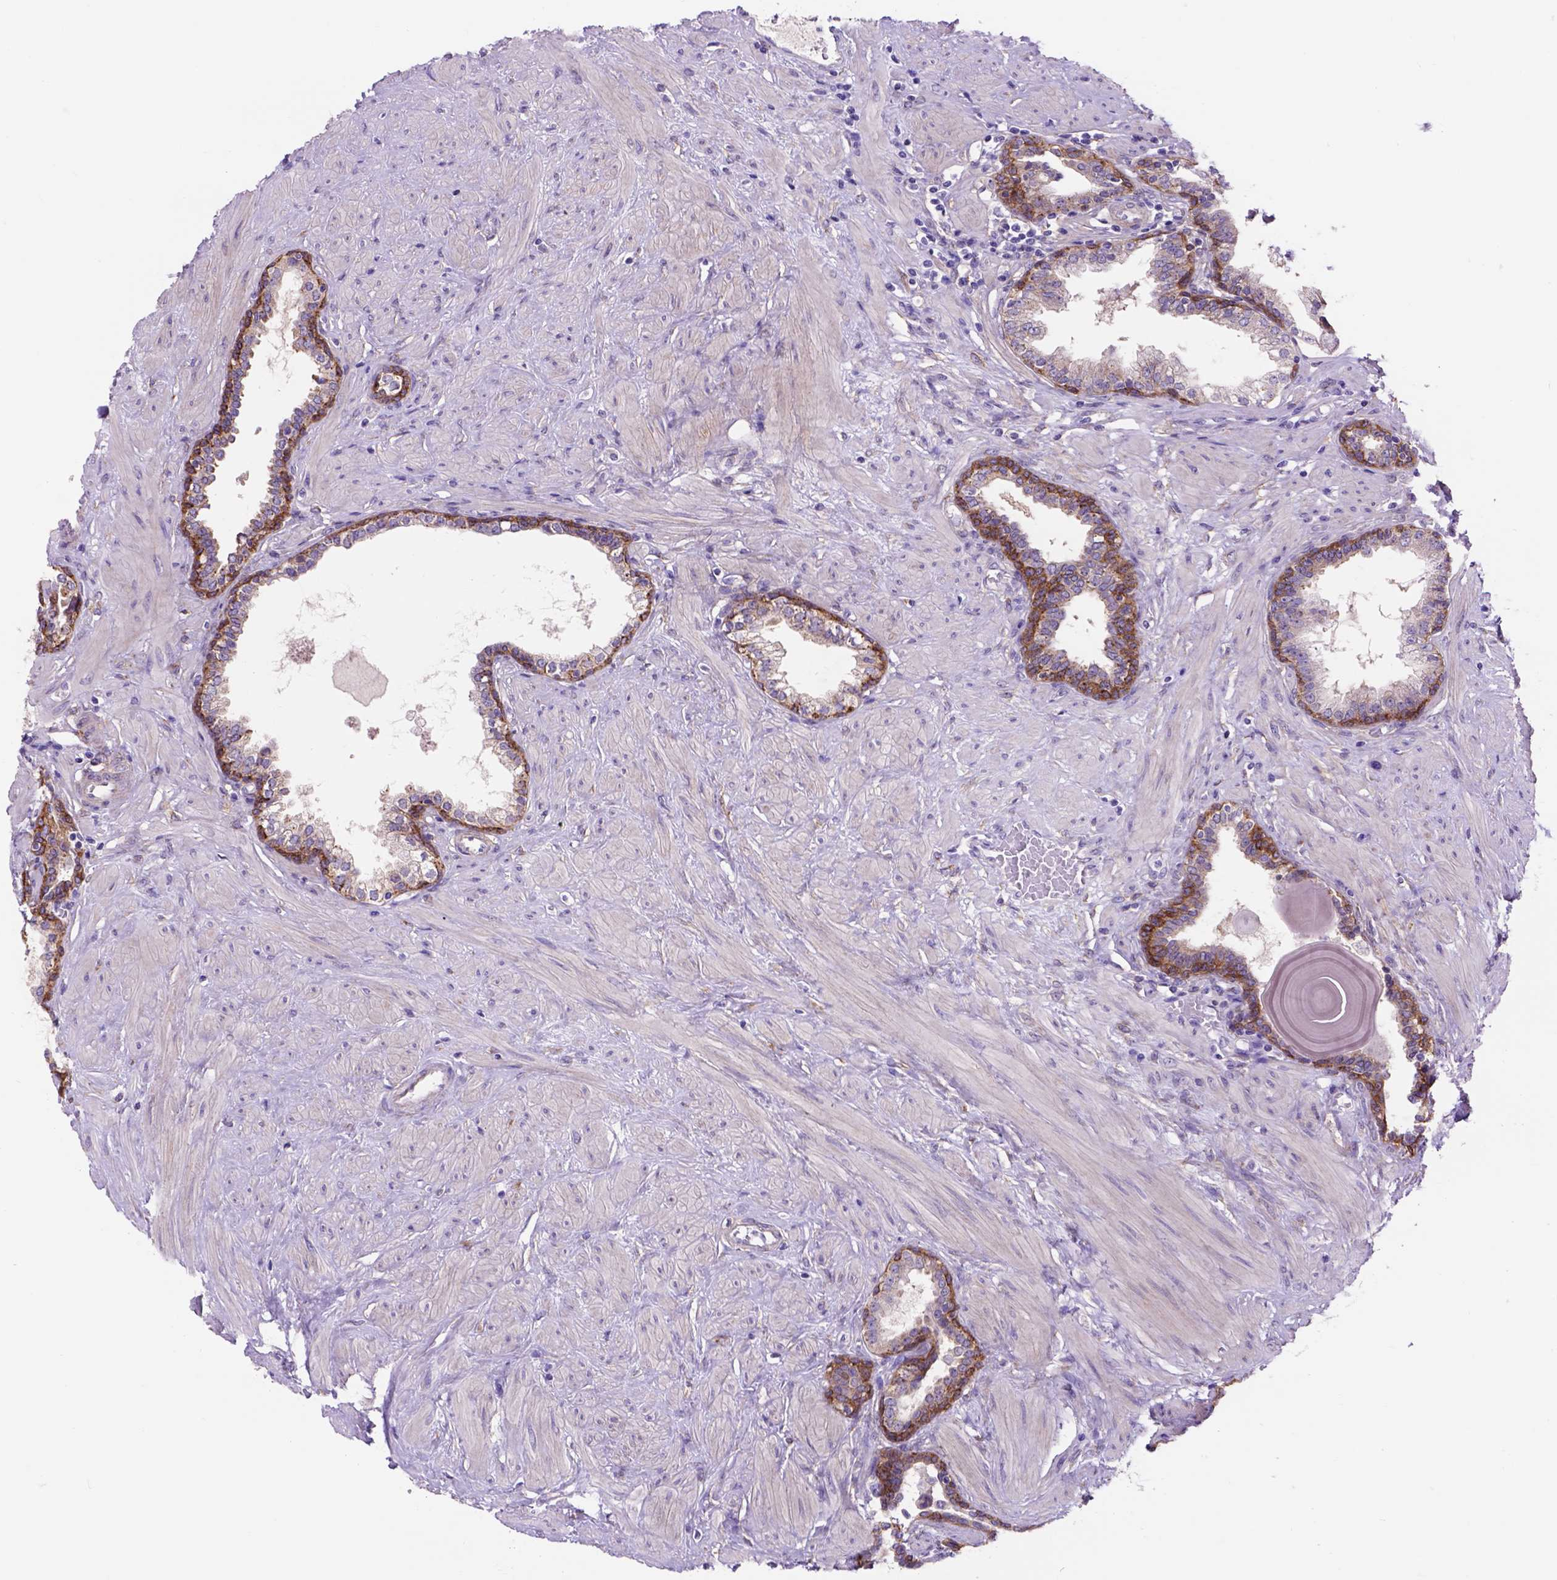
{"staining": {"intensity": "moderate", "quantity": "<25%", "location": "cytoplasmic/membranous"}, "tissue": "prostate", "cell_type": "Glandular cells", "image_type": "normal", "snomed": [{"axis": "morphology", "description": "Normal tissue, NOS"}, {"axis": "topography", "description": "Prostate"}], "caption": "A brown stain labels moderate cytoplasmic/membranous positivity of a protein in glandular cells of normal human prostate. (brown staining indicates protein expression, while blue staining denotes nuclei).", "gene": "EGFR", "patient": {"sex": "male", "age": 55}}